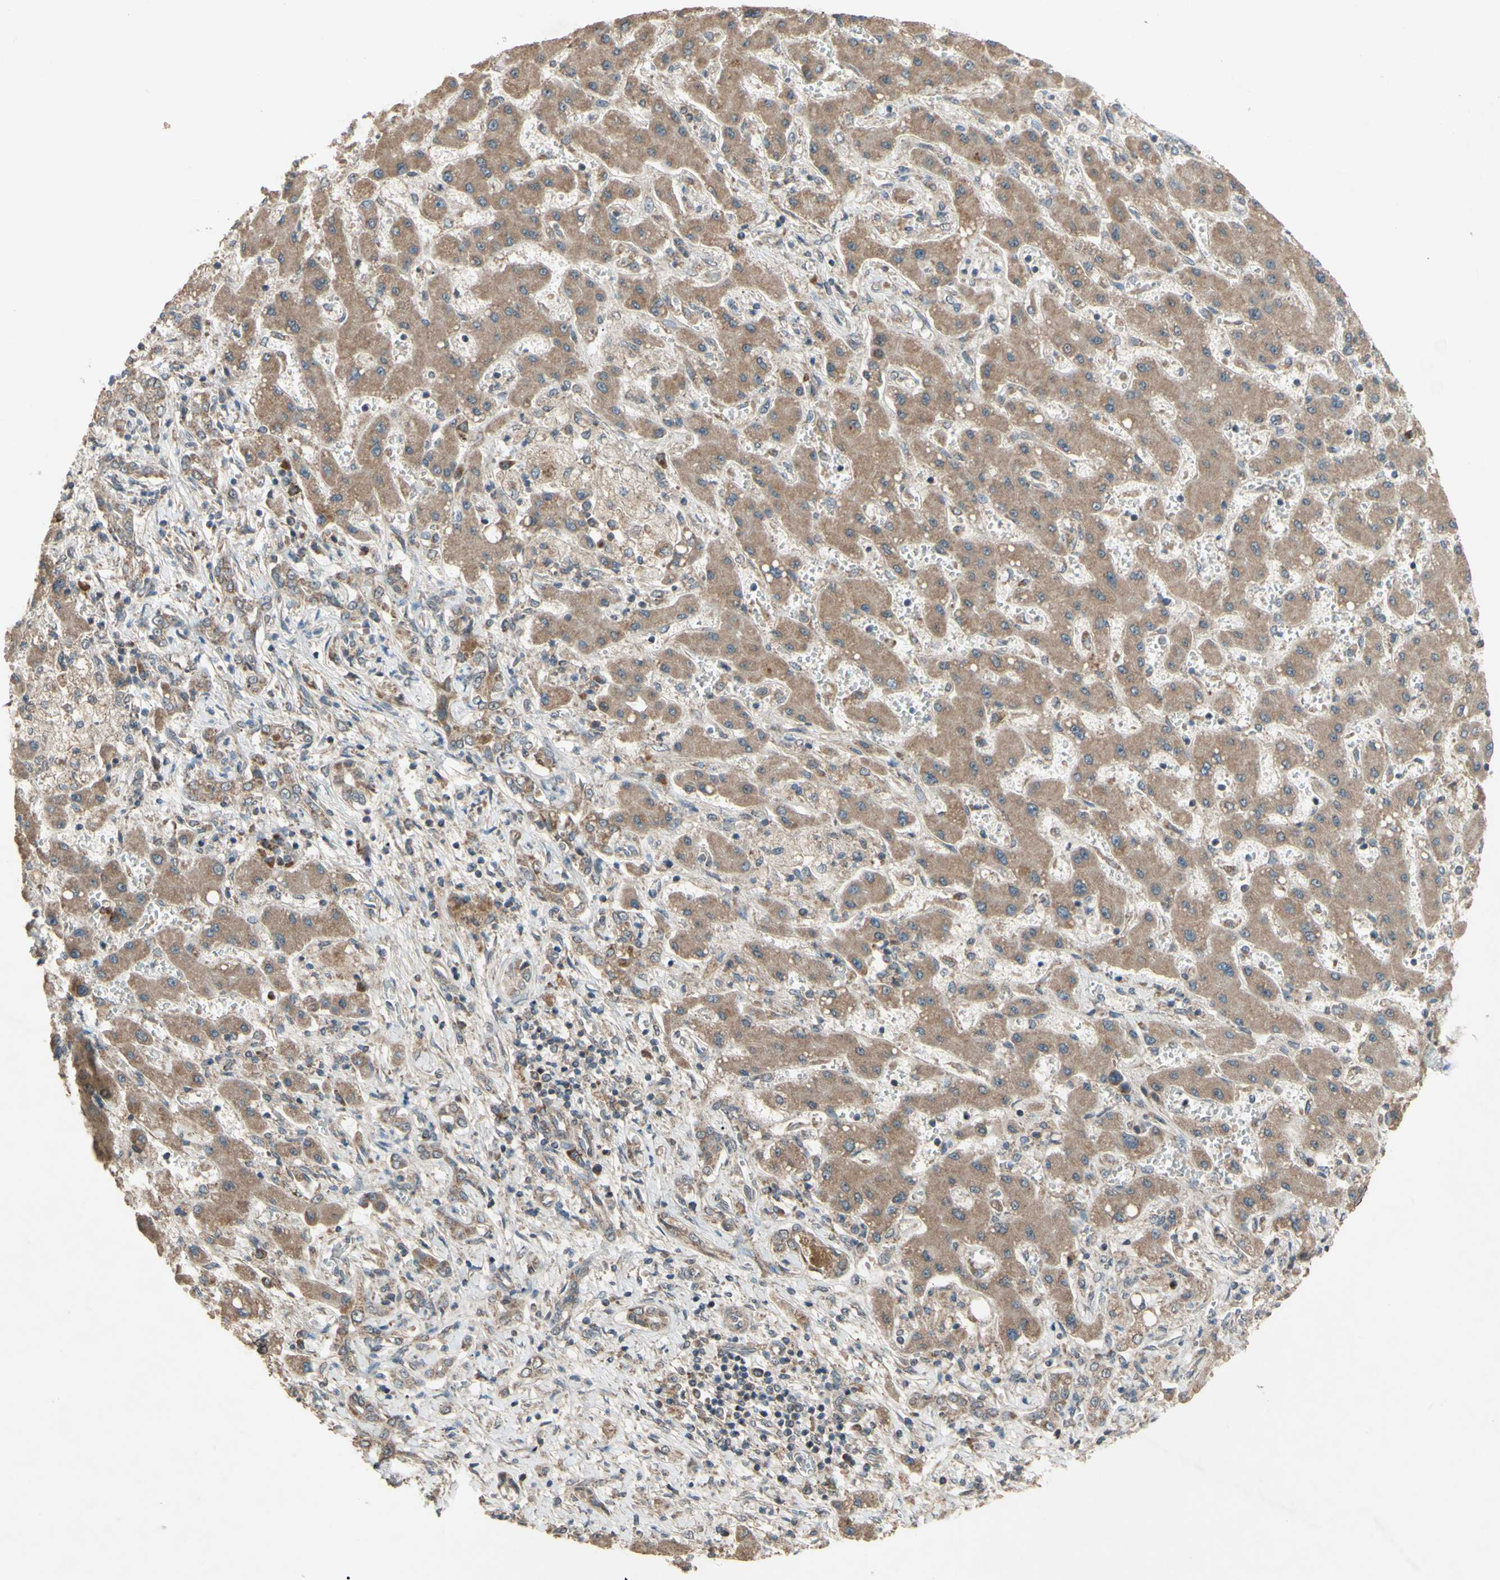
{"staining": {"intensity": "moderate", "quantity": ">75%", "location": "cytoplasmic/membranous"}, "tissue": "liver cancer", "cell_type": "Tumor cells", "image_type": "cancer", "snomed": [{"axis": "morphology", "description": "Cholangiocarcinoma"}, {"axis": "topography", "description": "Liver"}], "caption": "Liver cholangiocarcinoma stained for a protein (brown) displays moderate cytoplasmic/membranous positive expression in about >75% of tumor cells.", "gene": "CD164", "patient": {"sex": "male", "age": 50}}